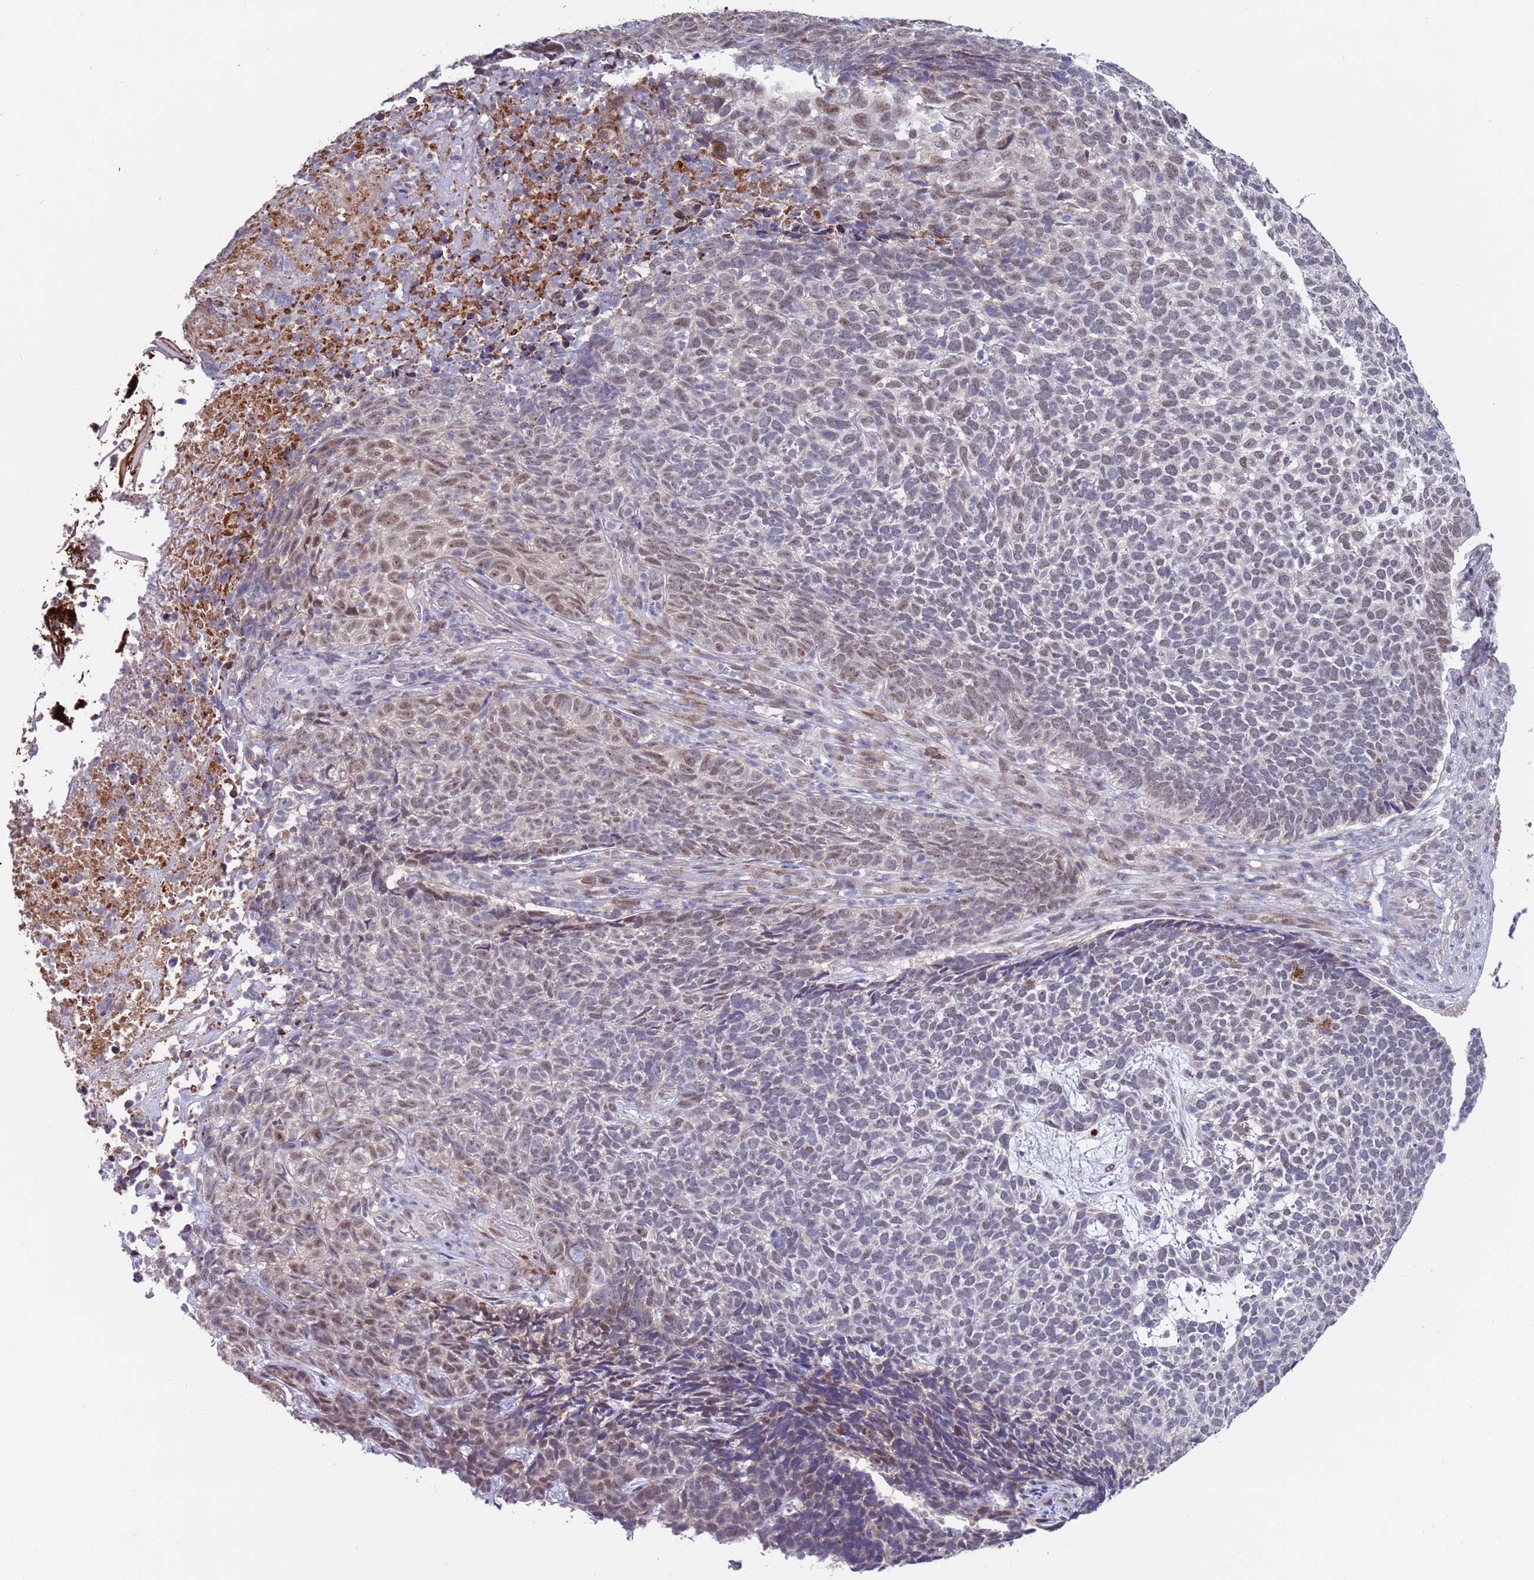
{"staining": {"intensity": "weak", "quantity": "25%-75%", "location": "nuclear"}, "tissue": "skin cancer", "cell_type": "Tumor cells", "image_type": "cancer", "snomed": [{"axis": "morphology", "description": "Basal cell carcinoma"}, {"axis": "topography", "description": "Skin"}], "caption": "This photomicrograph reveals skin cancer (basal cell carcinoma) stained with immunohistochemistry (IHC) to label a protein in brown. The nuclear of tumor cells show weak positivity for the protein. Nuclei are counter-stained blue.", "gene": "FBXO27", "patient": {"sex": "female", "age": 84}}